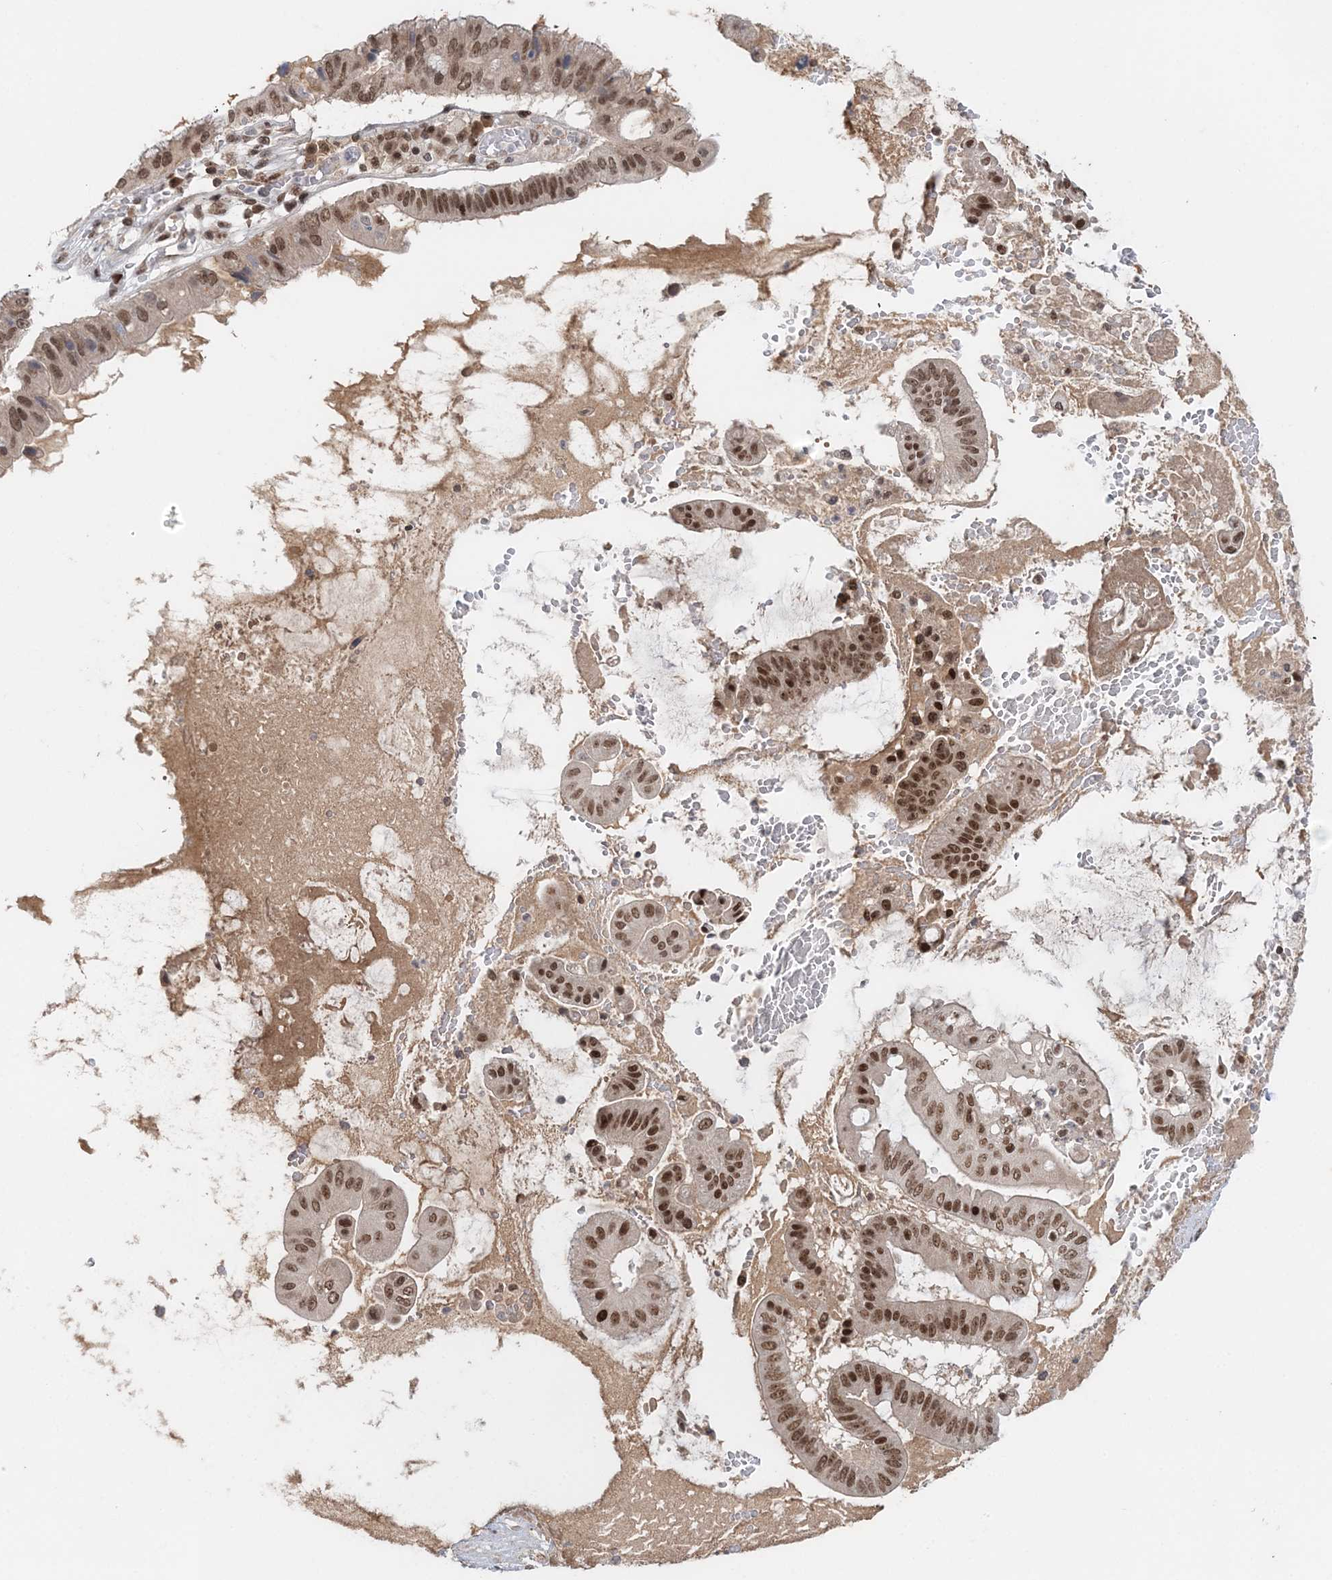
{"staining": {"intensity": "moderate", "quantity": ">75%", "location": "nuclear"}, "tissue": "pancreatic cancer", "cell_type": "Tumor cells", "image_type": "cancer", "snomed": [{"axis": "morphology", "description": "Inflammation, NOS"}, {"axis": "morphology", "description": "Adenocarcinoma, NOS"}, {"axis": "topography", "description": "Pancreas"}], "caption": "This photomicrograph reveals immunohistochemistry staining of pancreatic cancer, with medium moderate nuclear positivity in about >75% of tumor cells.", "gene": "NOA1", "patient": {"sex": "female", "age": 56}}